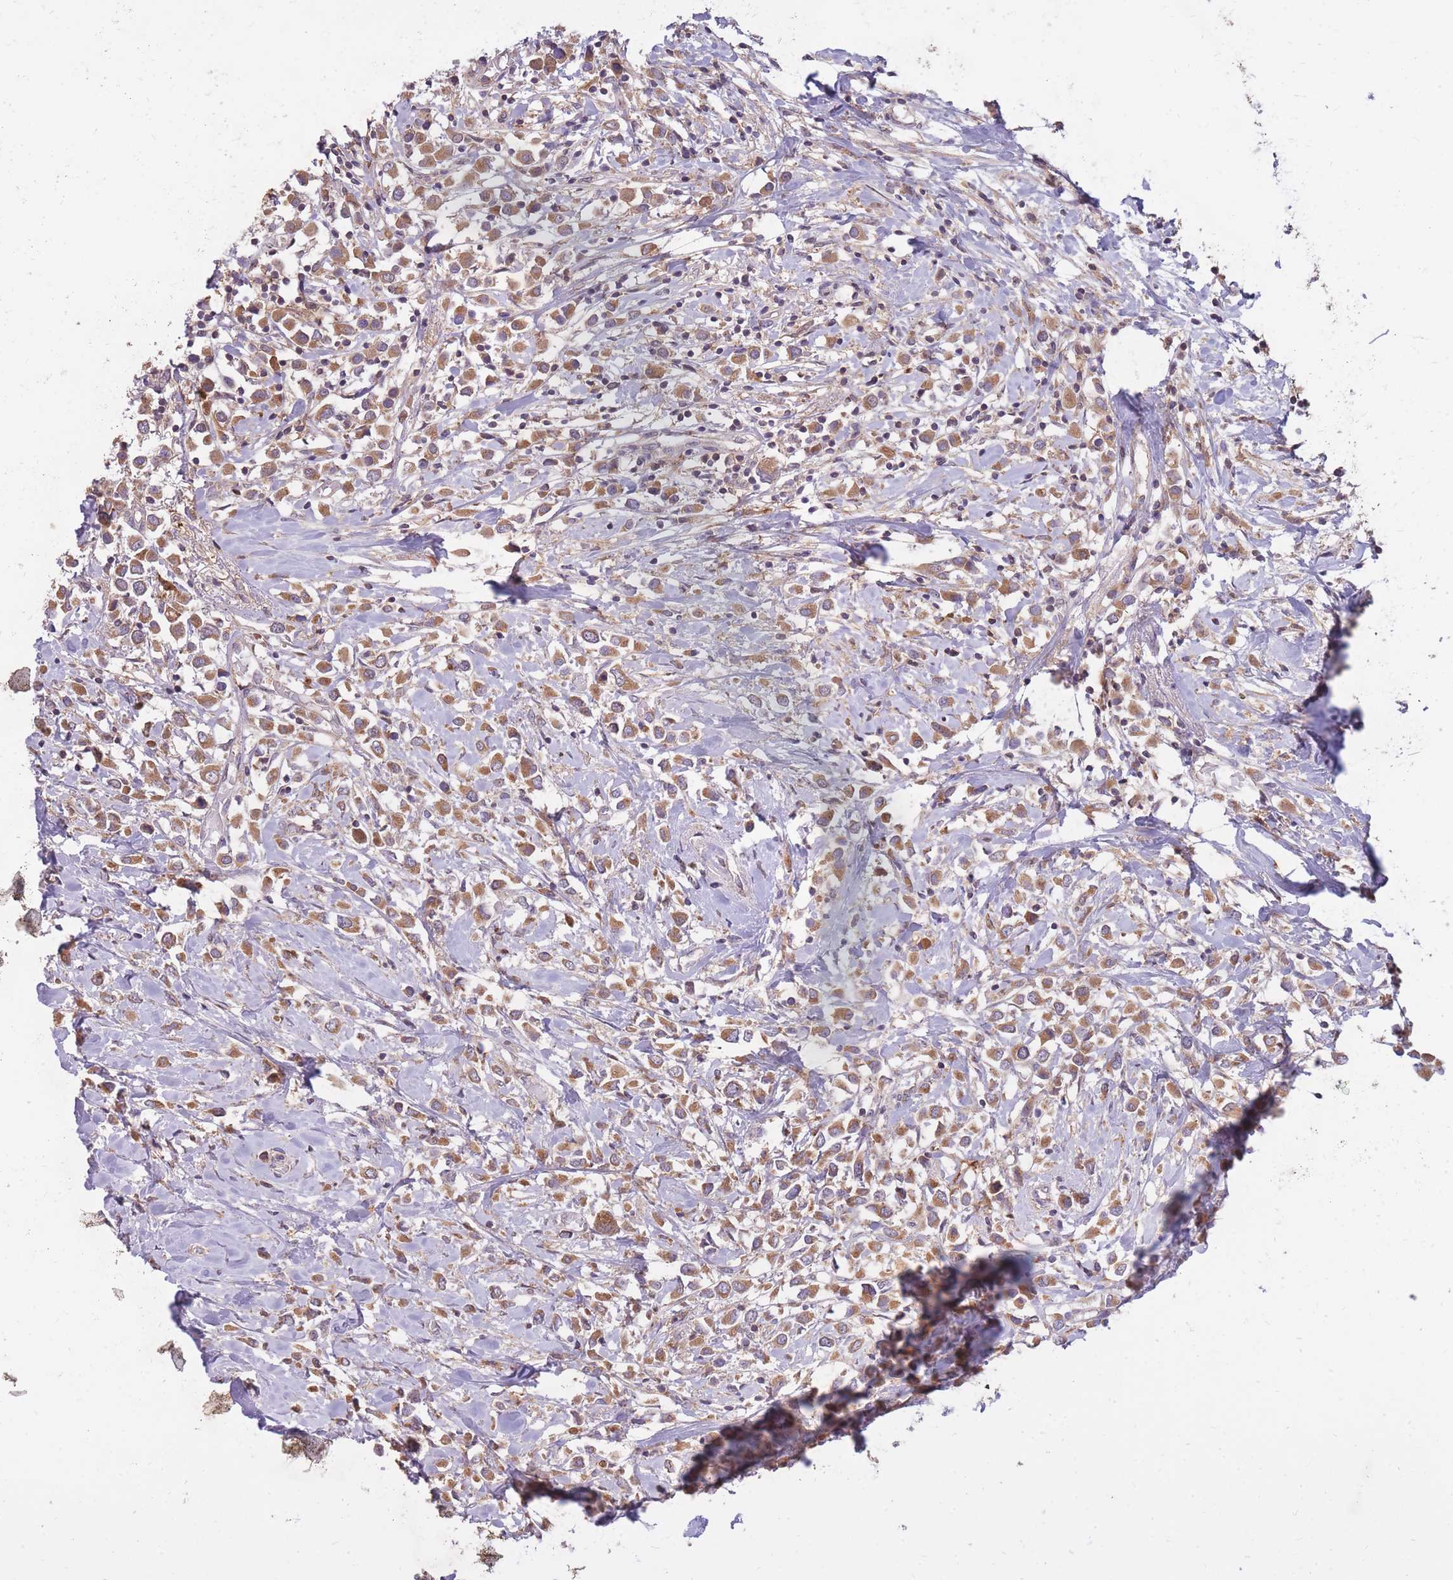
{"staining": {"intensity": "moderate", "quantity": ">75%", "location": "cytoplasmic/membranous"}, "tissue": "breast cancer", "cell_type": "Tumor cells", "image_type": "cancer", "snomed": [{"axis": "morphology", "description": "Duct carcinoma"}, {"axis": "topography", "description": "Breast"}], "caption": "A photomicrograph showing moderate cytoplasmic/membranous expression in approximately >75% of tumor cells in breast cancer (infiltrating ductal carcinoma), as visualized by brown immunohistochemical staining.", "gene": "IGF2BP2", "patient": {"sex": "female", "age": 61}}